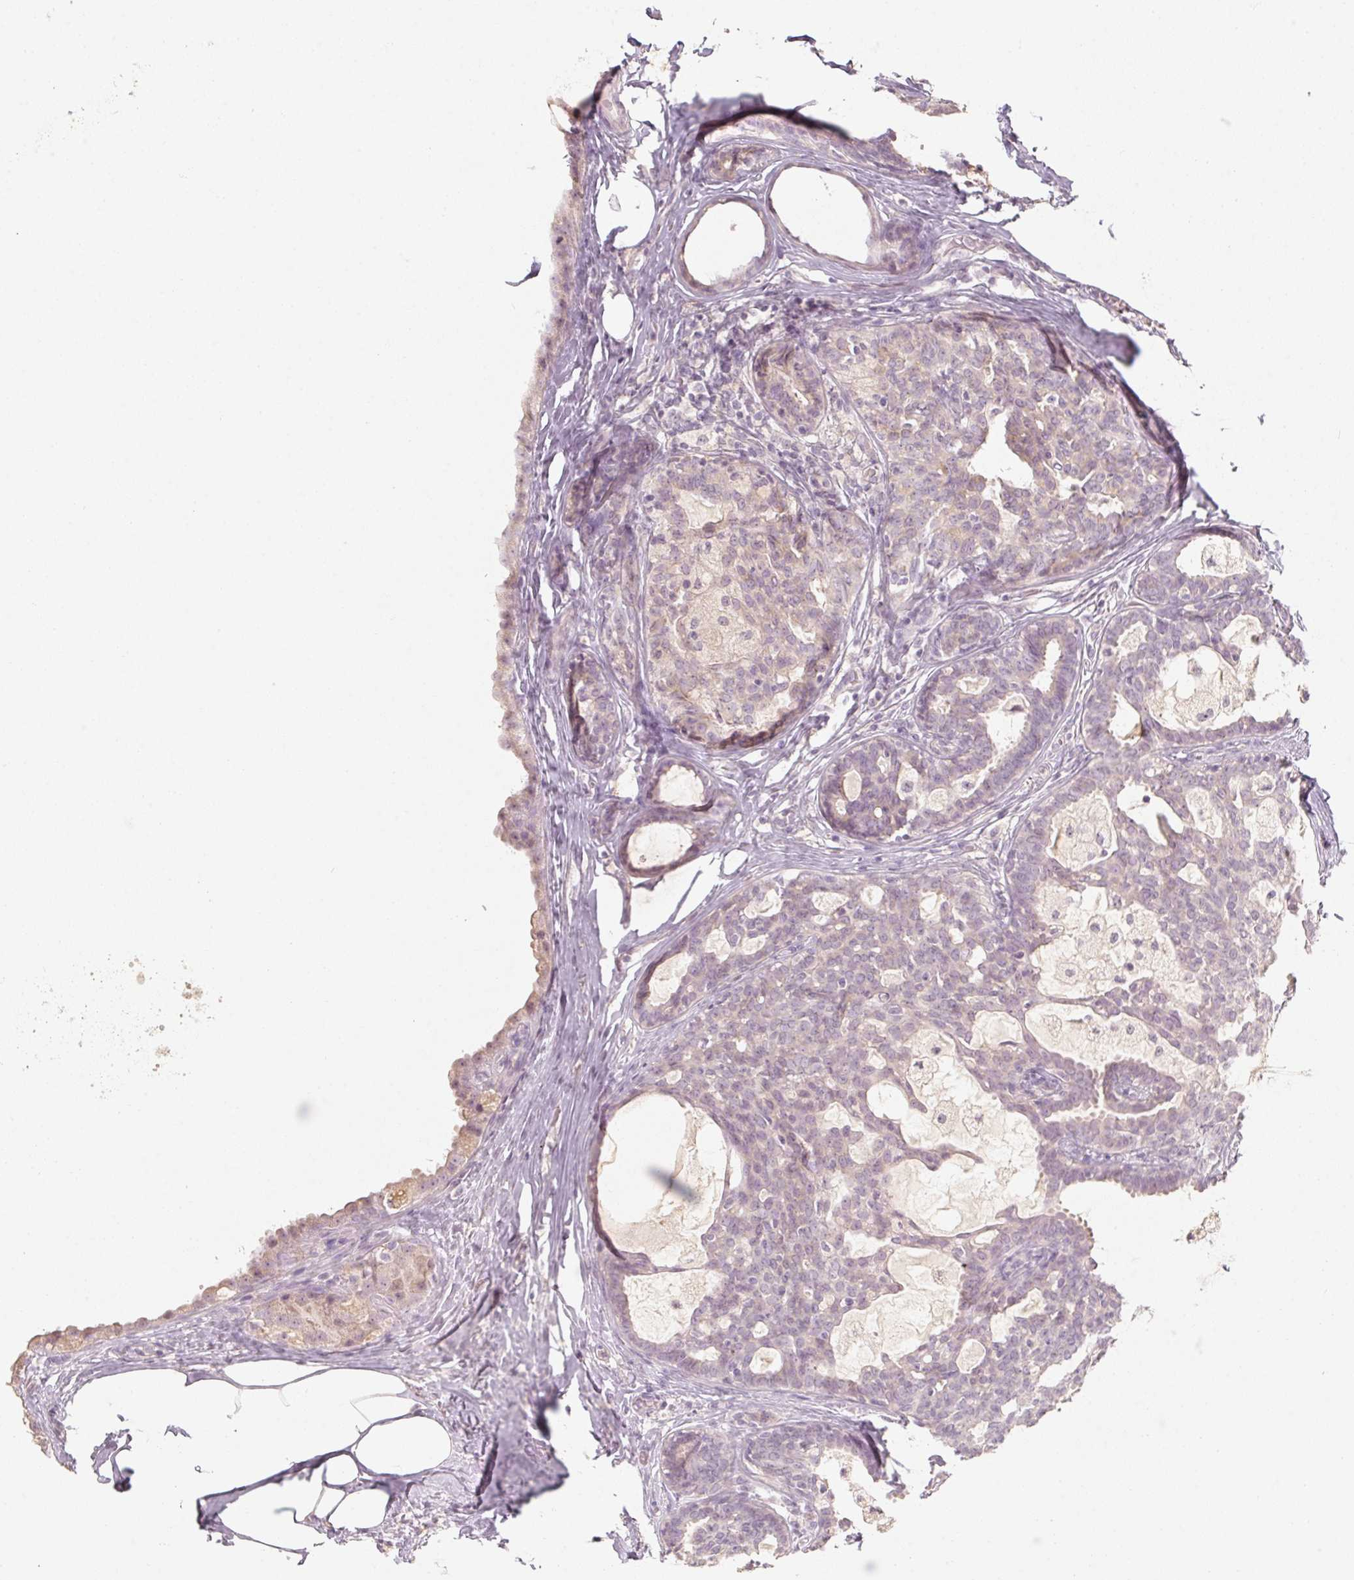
{"staining": {"intensity": "weak", "quantity": "<25%", "location": "cytoplasmic/membranous"}, "tissue": "breast cancer", "cell_type": "Tumor cells", "image_type": "cancer", "snomed": [{"axis": "morphology", "description": "Duct carcinoma"}, {"axis": "topography", "description": "Breast"}], "caption": "Invasive ductal carcinoma (breast) was stained to show a protein in brown. There is no significant positivity in tumor cells.", "gene": "CAPZA3", "patient": {"sex": "female", "age": 59}}